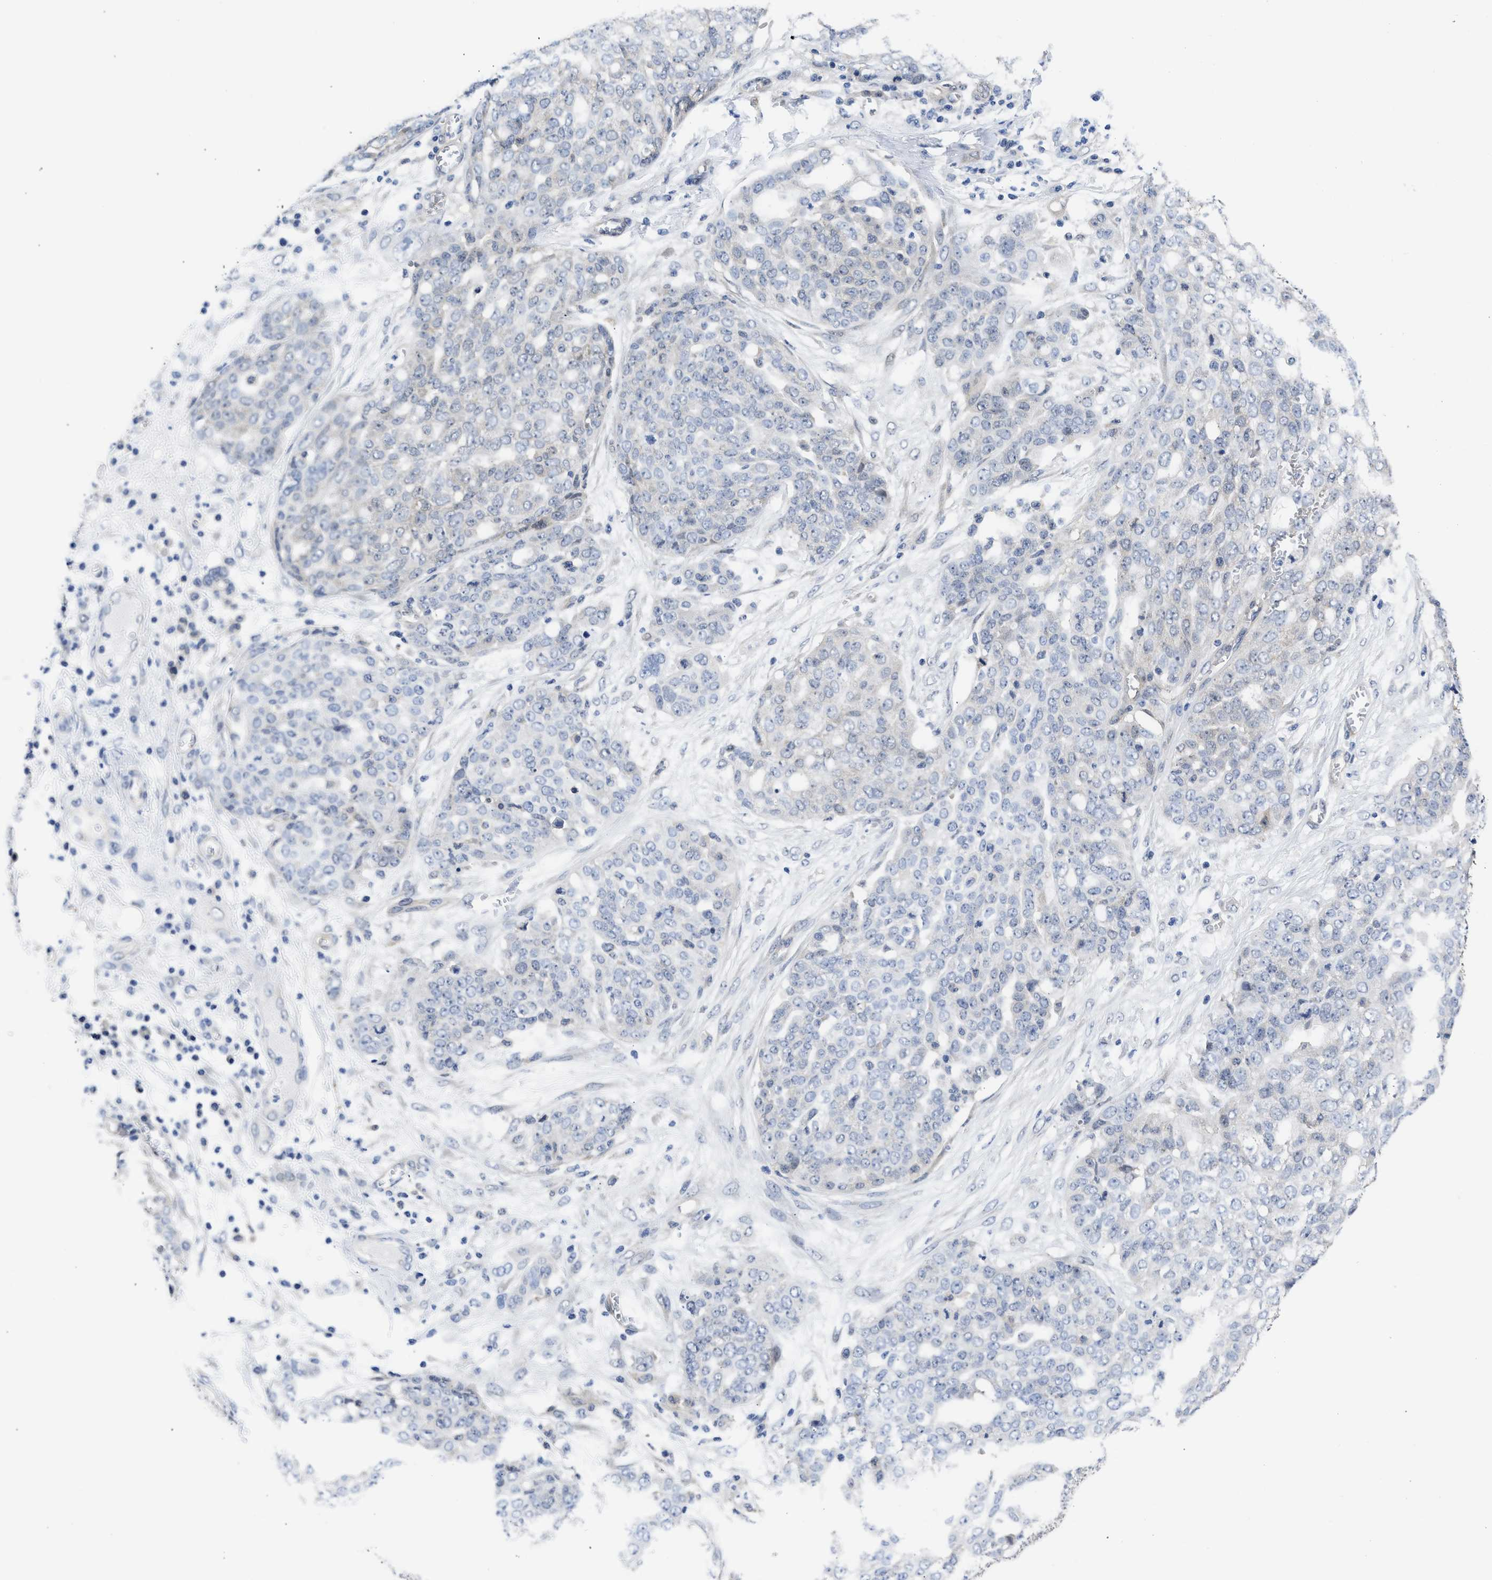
{"staining": {"intensity": "negative", "quantity": "none", "location": "none"}, "tissue": "ovarian cancer", "cell_type": "Tumor cells", "image_type": "cancer", "snomed": [{"axis": "morphology", "description": "Cystadenocarcinoma, serous, NOS"}, {"axis": "topography", "description": "Soft tissue"}, {"axis": "topography", "description": "Ovary"}], "caption": "Tumor cells are negative for brown protein staining in ovarian cancer.", "gene": "XPO5", "patient": {"sex": "female", "age": 57}}